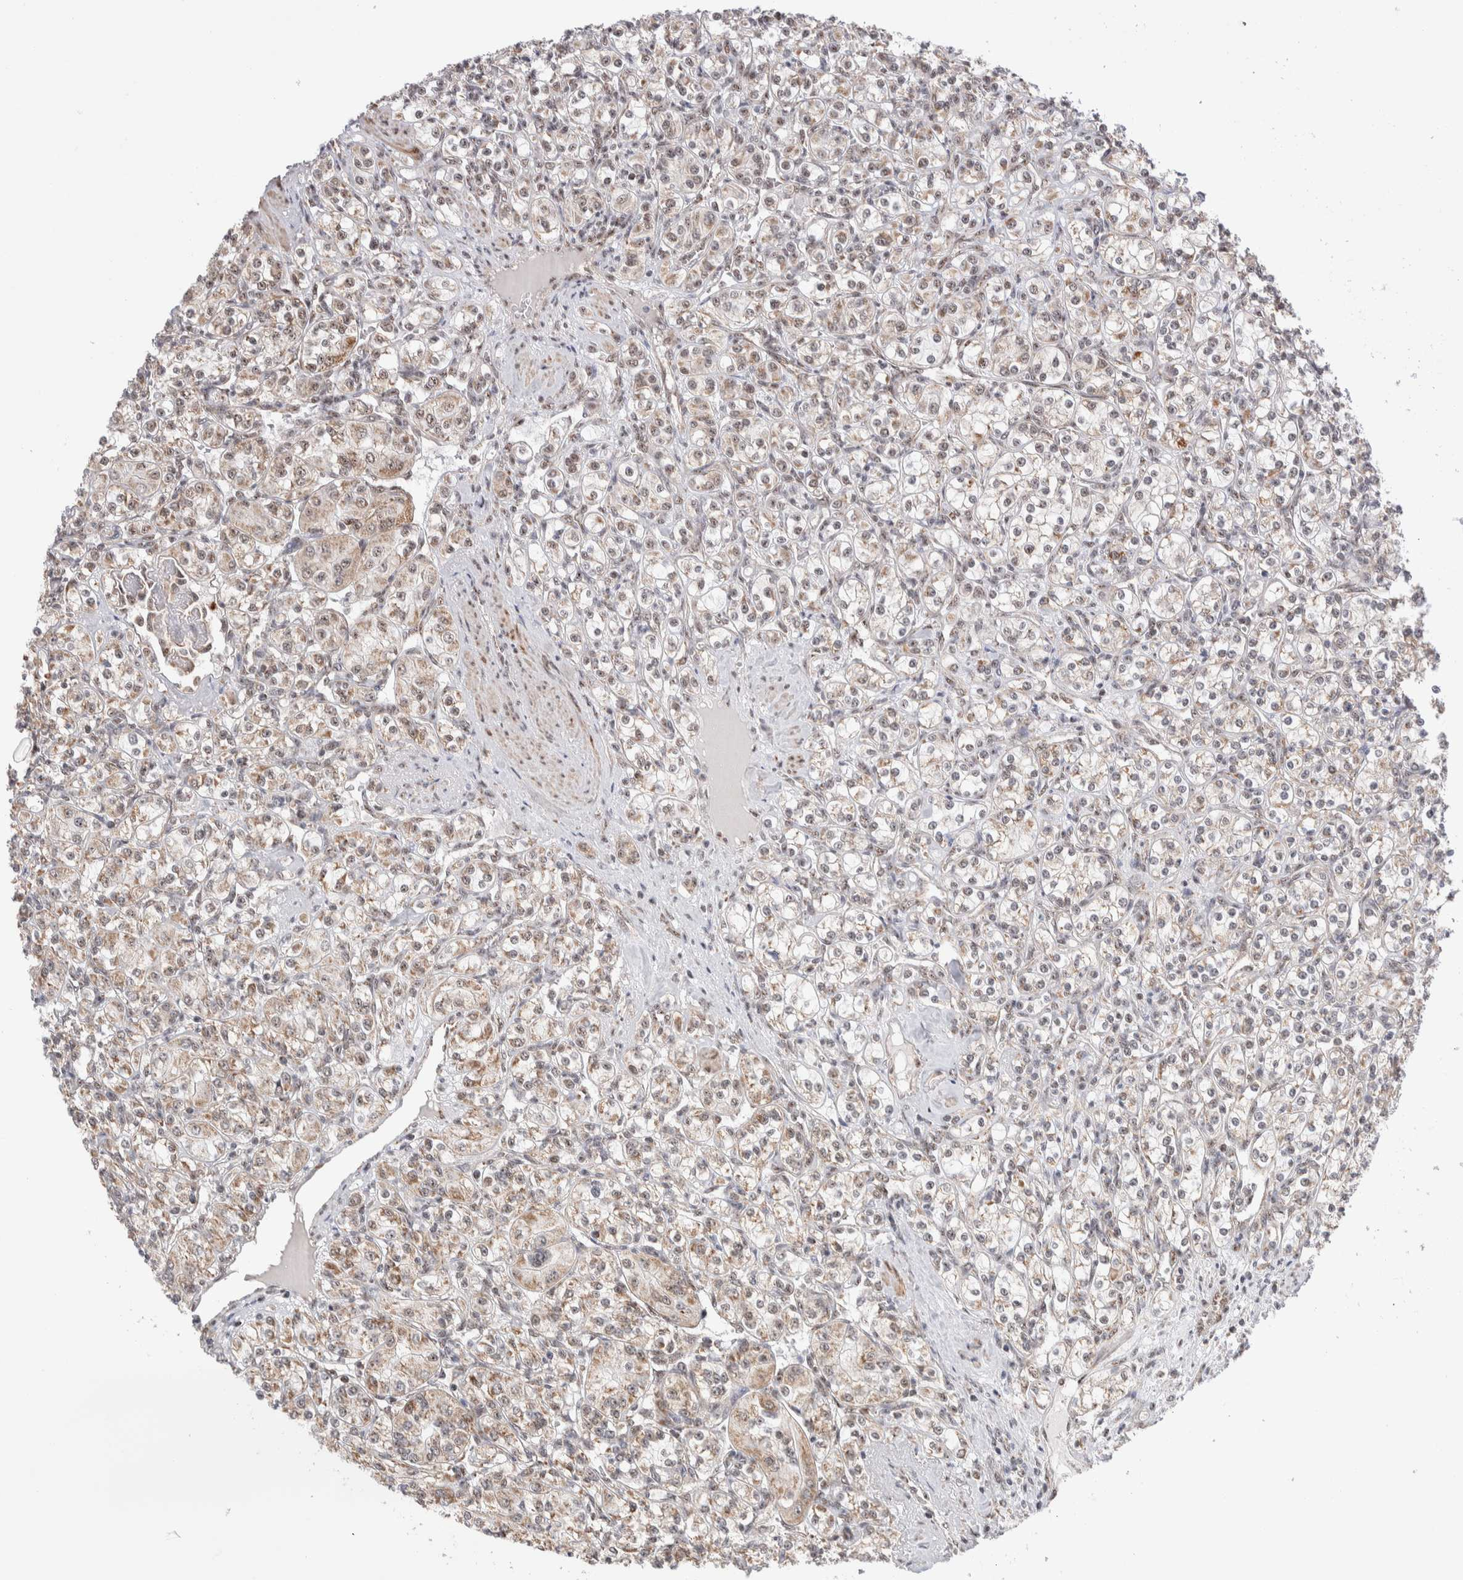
{"staining": {"intensity": "weak", "quantity": ">75%", "location": "cytoplasmic/membranous,nuclear"}, "tissue": "renal cancer", "cell_type": "Tumor cells", "image_type": "cancer", "snomed": [{"axis": "morphology", "description": "Adenocarcinoma, NOS"}, {"axis": "topography", "description": "Kidney"}], "caption": "Weak cytoplasmic/membranous and nuclear protein positivity is identified in about >75% of tumor cells in renal cancer (adenocarcinoma).", "gene": "ZNF695", "patient": {"sex": "male", "age": 77}}